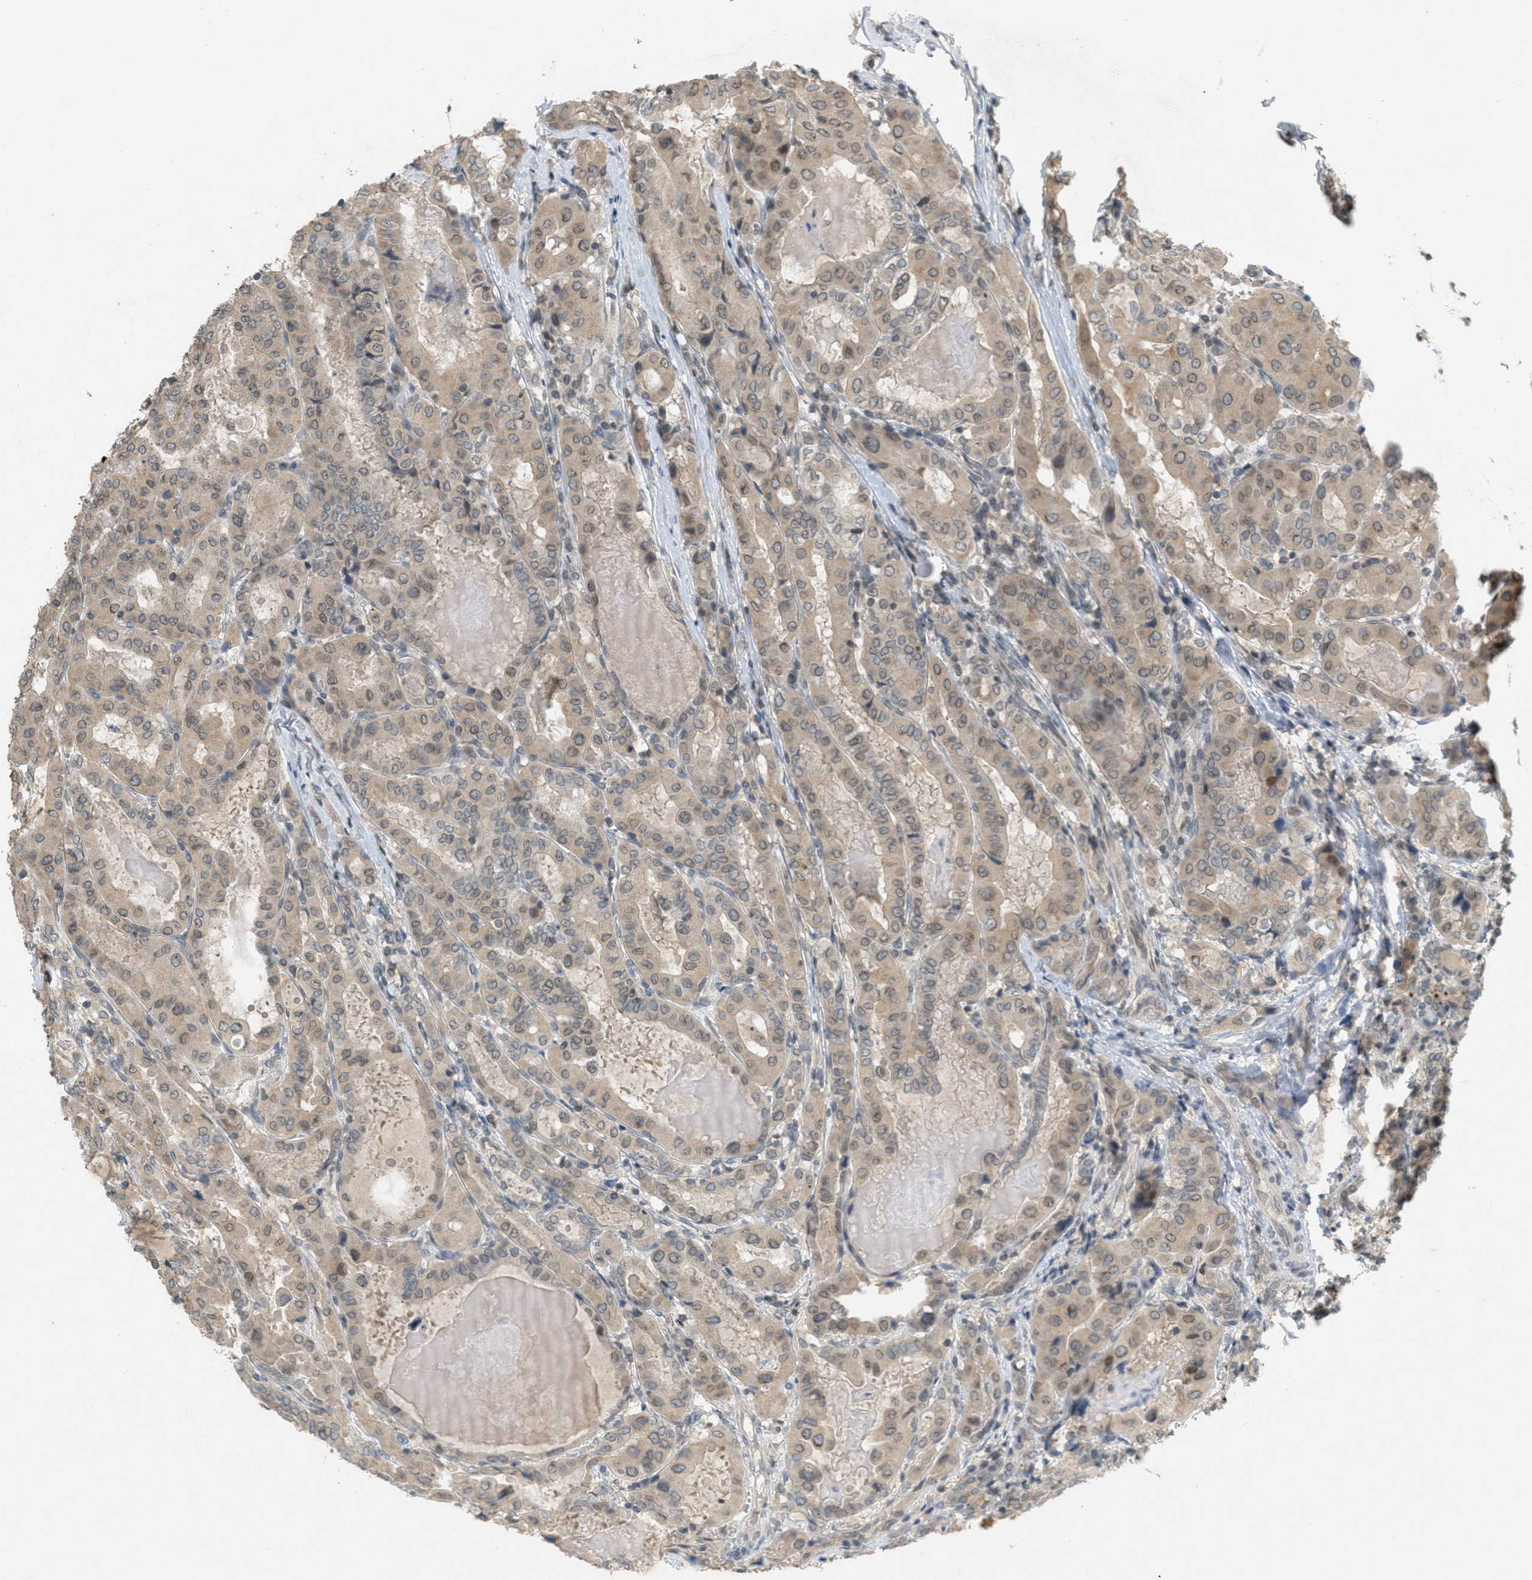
{"staining": {"intensity": "weak", "quantity": ">75%", "location": "cytoplasmic/membranous,nuclear"}, "tissue": "thyroid cancer", "cell_type": "Tumor cells", "image_type": "cancer", "snomed": [{"axis": "morphology", "description": "Papillary adenocarcinoma, NOS"}, {"axis": "topography", "description": "Thyroid gland"}], "caption": "IHC (DAB) staining of human thyroid cancer exhibits weak cytoplasmic/membranous and nuclear protein staining in about >75% of tumor cells.", "gene": "ABHD6", "patient": {"sex": "female", "age": 42}}